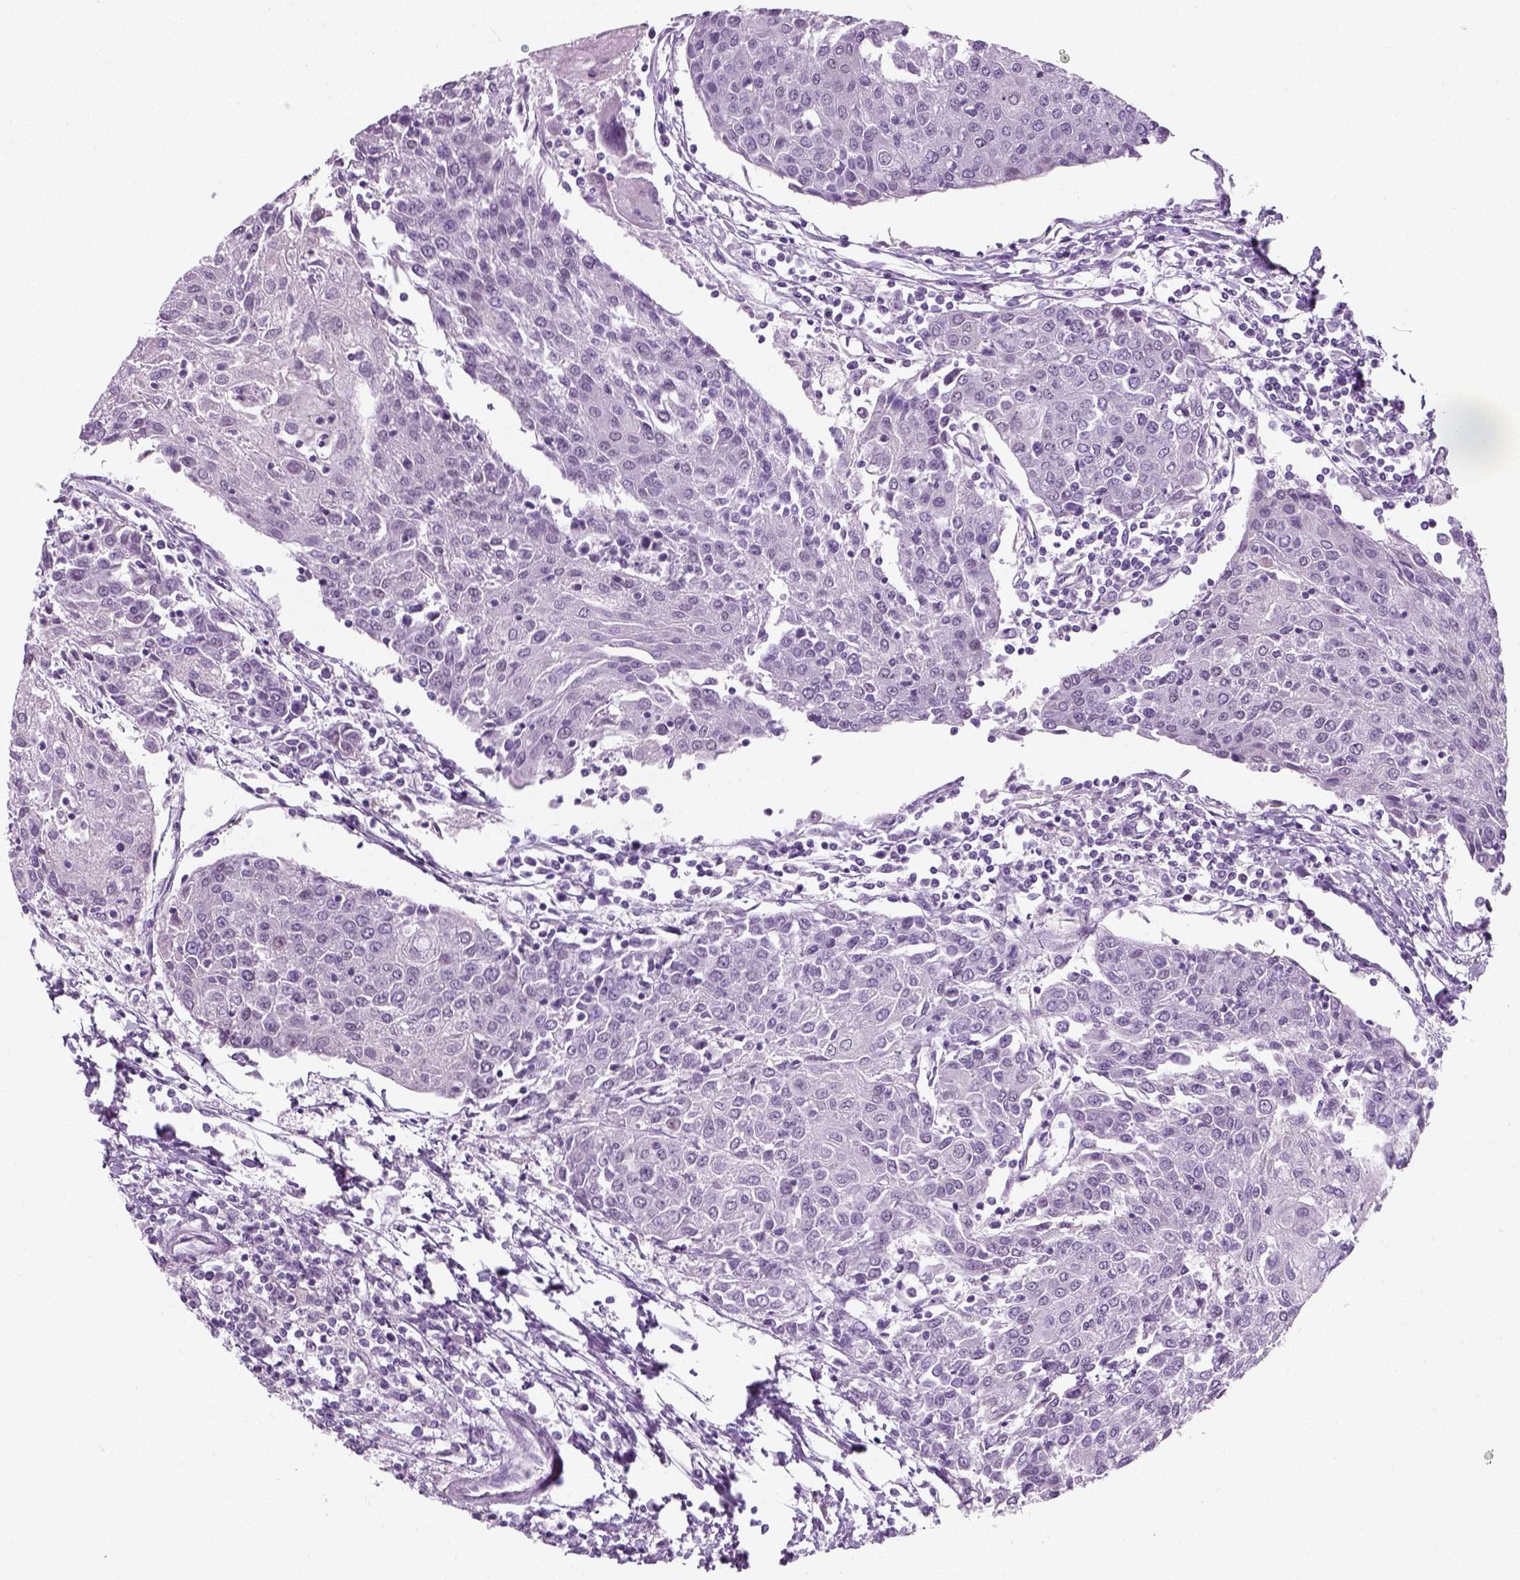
{"staining": {"intensity": "negative", "quantity": "none", "location": "none"}, "tissue": "urothelial cancer", "cell_type": "Tumor cells", "image_type": "cancer", "snomed": [{"axis": "morphology", "description": "Urothelial carcinoma, High grade"}, {"axis": "topography", "description": "Urinary bladder"}], "caption": "Immunohistochemistry image of neoplastic tissue: human urothelial cancer stained with DAB (3,3'-diaminobenzidine) exhibits no significant protein expression in tumor cells. Nuclei are stained in blue.", "gene": "ZNF865", "patient": {"sex": "female", "age": 85}}